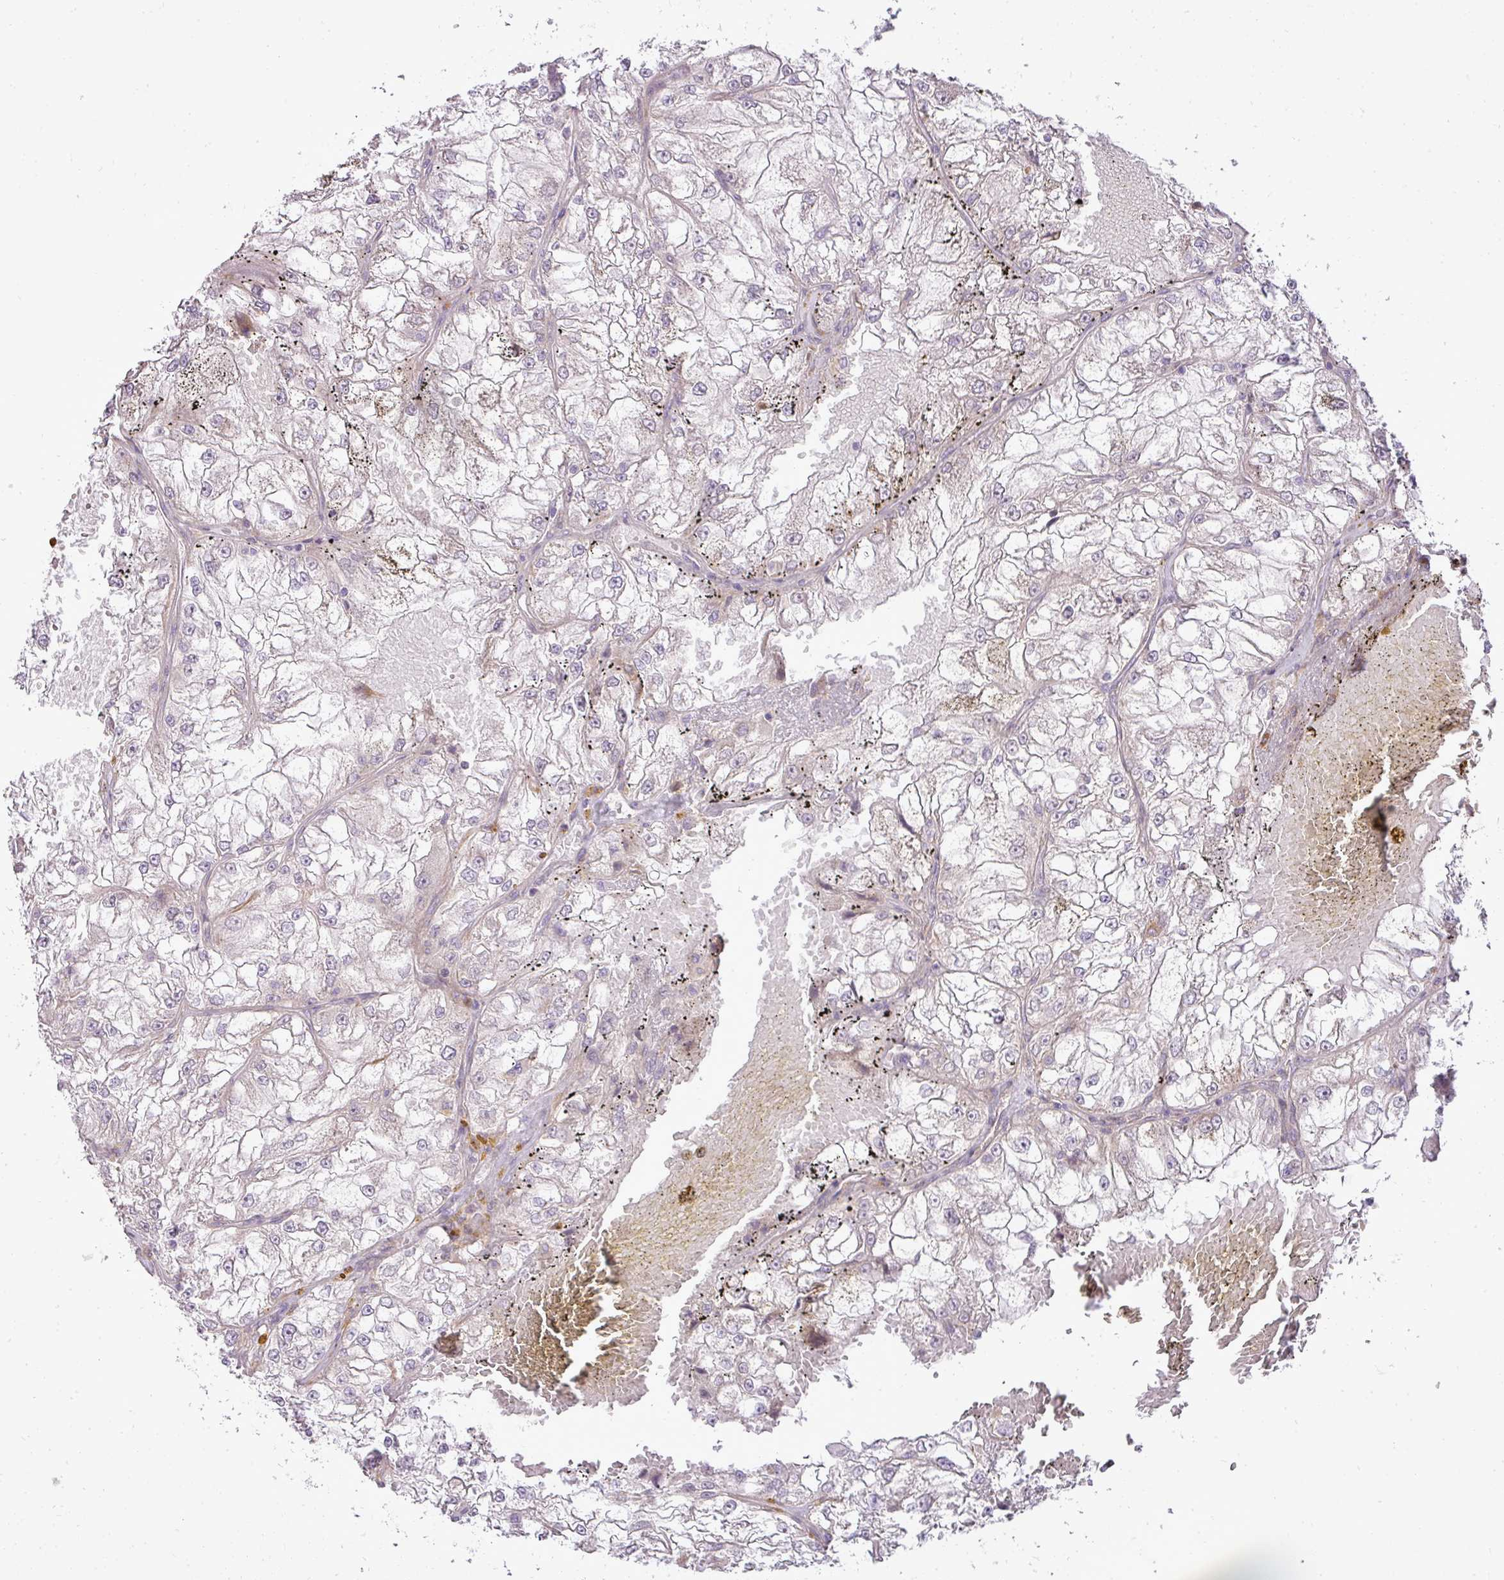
{"staining": {"intensity": "negative", "quantity": "none", "location": "none"}, "tissue": "renal cancer", "cell_type": "Tumor cells", "image_type": "cancer", "snomed": [{"axis": "morphology", "description": "Adenocarcinoma, NOS"}, {"axis": "topography", "description": "Kidney"}], "caption": "Renal cancer (adenocarcinoma) was stained to show a protein in brown. There is no significant positivity in tumor cells.", "gene": "PDRG1", "patient": {"sex": "female", "age": 72}}